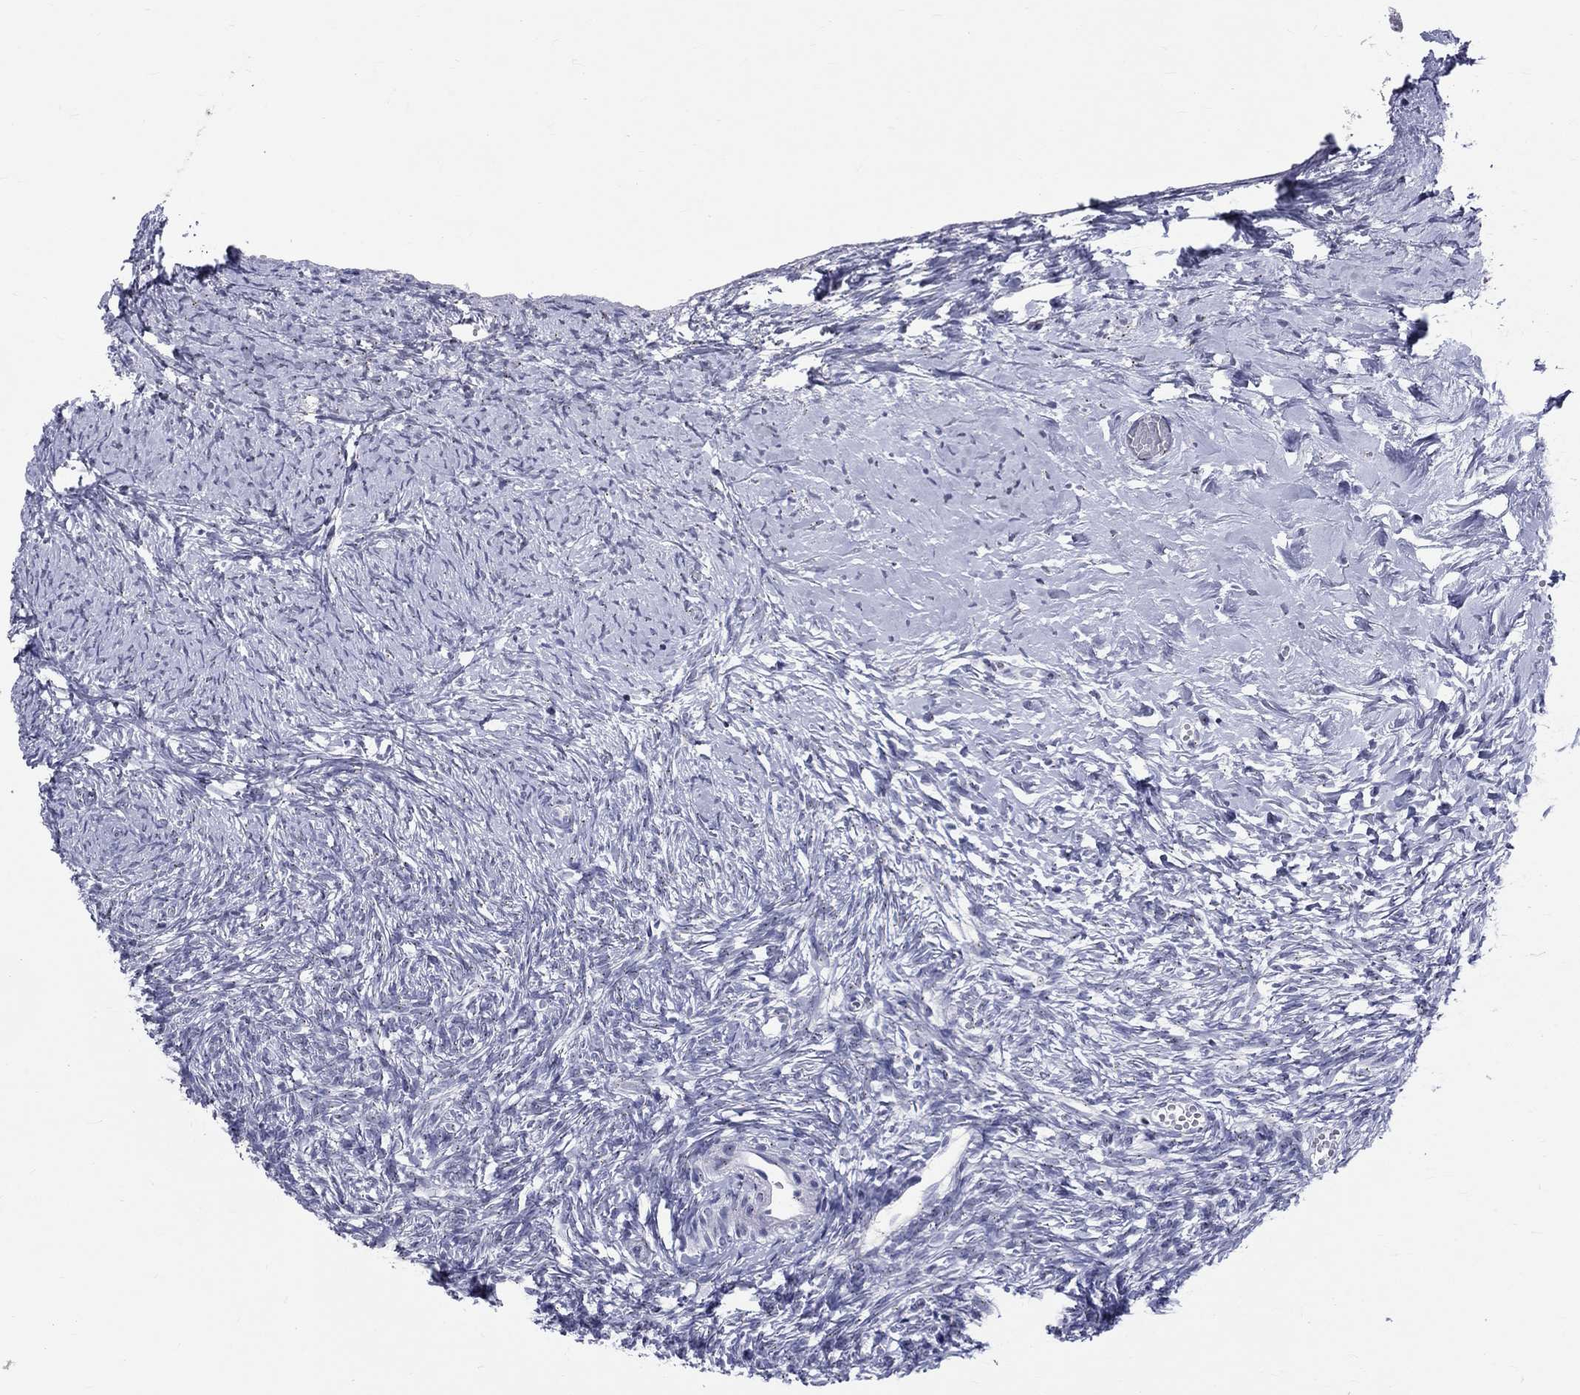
{"staining": {"intensity": "negative", "quantity": "none", "location": "none"}, "tissue": "ovary", "cell_type": "Follicle cells", "image_type": "normal", "snomed": [{"axis": "morphology", "description": "Normal tissue, NOS"}, {"axis": "topography", "description": "Ovary"}], "caption": "IHC of unremarkable human ovary shows no staining in follicle cells.", "gene": "CEP43", "patient": {"sex": "female", "age": 43}}